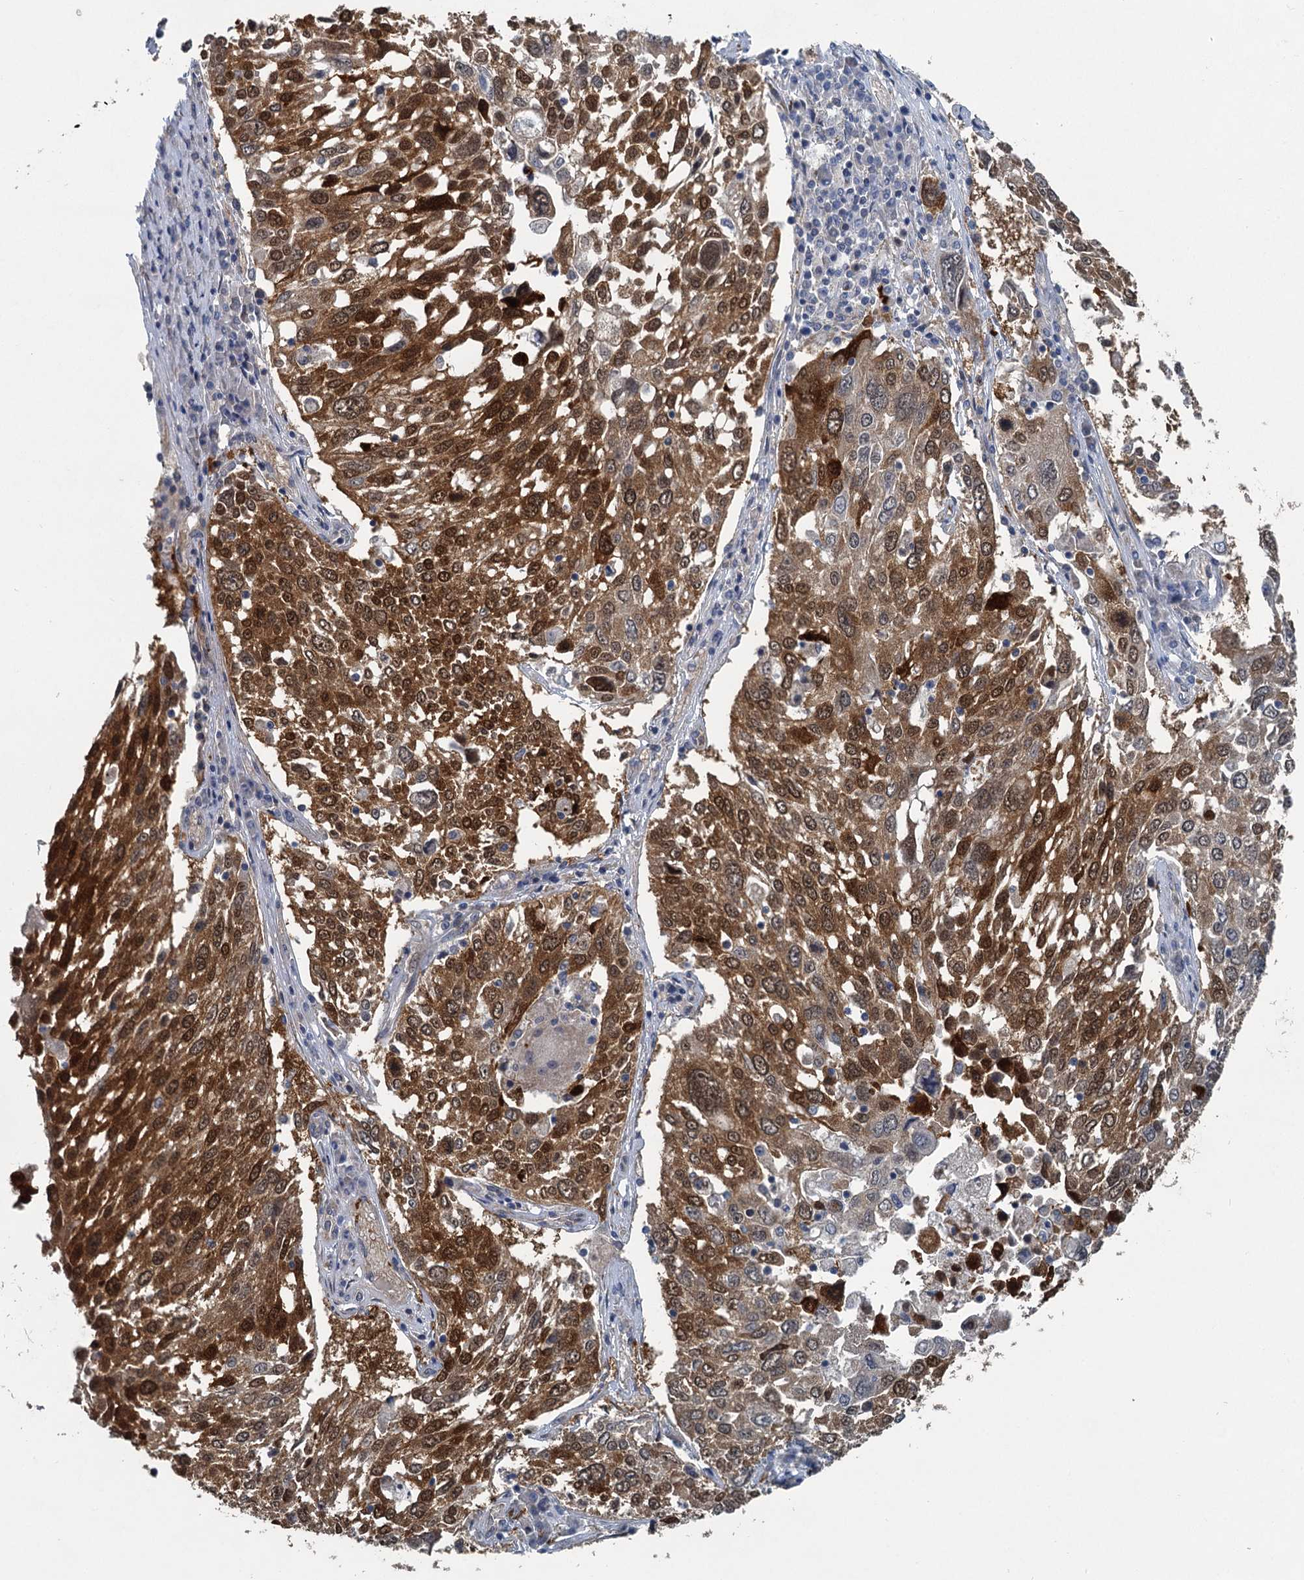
{"staining": {"intensity": "moderate", "quantity": ">75%", "location": "cytoplasmic/membranous,nuclear"}, "tissue": "lung cancer", "cell_type": "Tumor cells", "image_type": "cancer", "snomed": [{"axis": "morphology", "description": "Squamous cell carcinoma, NOS"}, {"axis": "topography", "description": "Lung"}], "caption": "A photomicrograph showing moderate cytoplasmic/membranous and nuclear staining in about >75% of tumor cells in lung cancer (squamous cell carcinoma), as visualized by brown immunohistochemical staining.", "gene": "GCLM", "patient": {"sex": "male", "age": 65}}